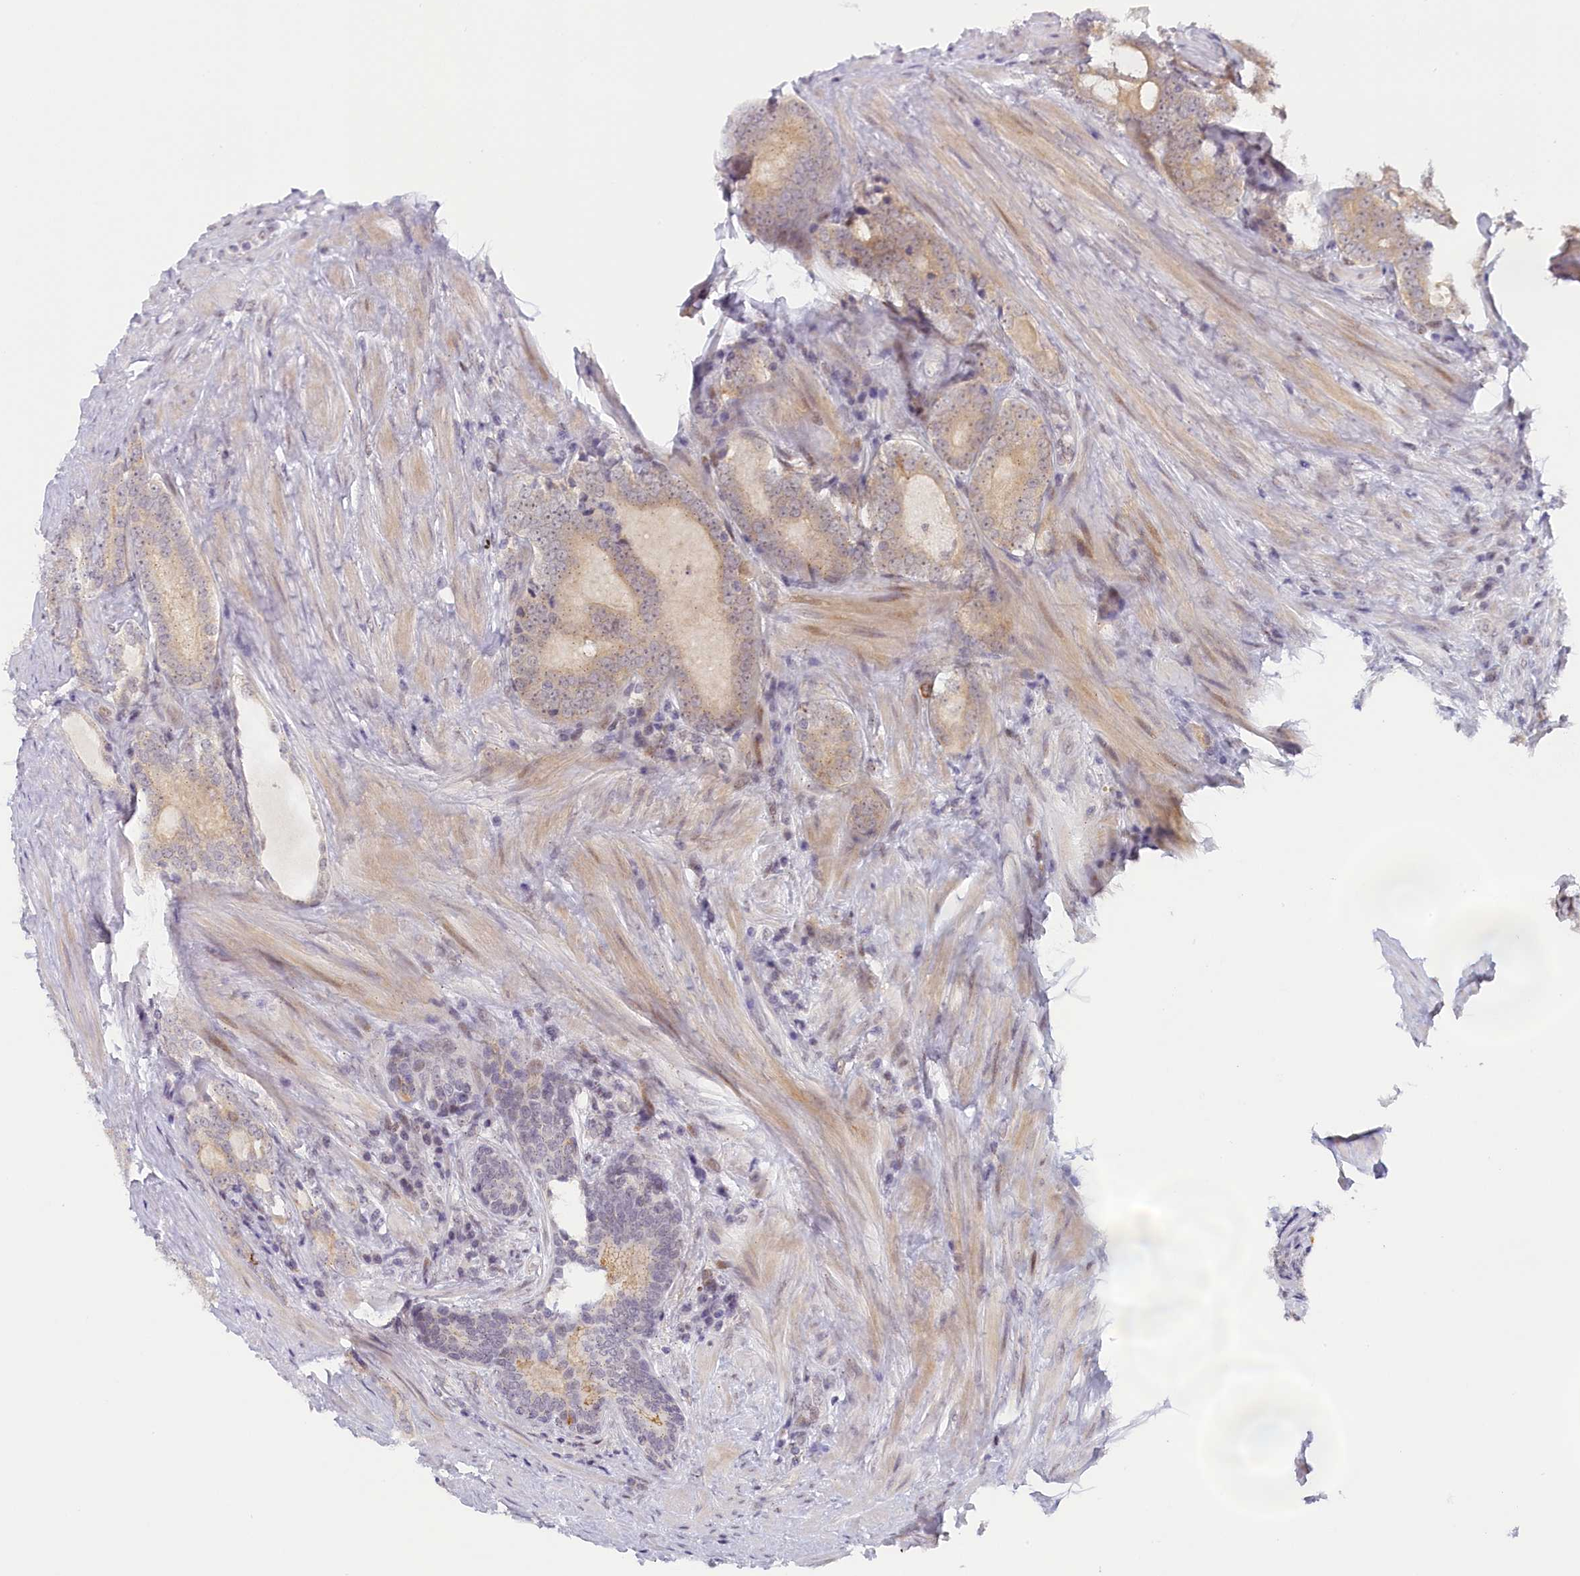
{"staining": {"intensity": "weak", "quantity": "<25%", "location": "cytoplasmic/membranous"}, "tissue": "prostate cancer", "cell_type": "Tumor cells", "image_type": "cancer", "snomed": [{"axis": "morphology", "description": "Adenocarcinoma, Low grade"}, {"axis": "topography", "description": "Prostate"}], "caption": "This is an immunohistochemistry histopathology image of human prostate low-grade adenocarcinoma. There is no staining in tumor cells.", "gene": "SEC31B", "patient": {"sex": "male", "age": 68}}